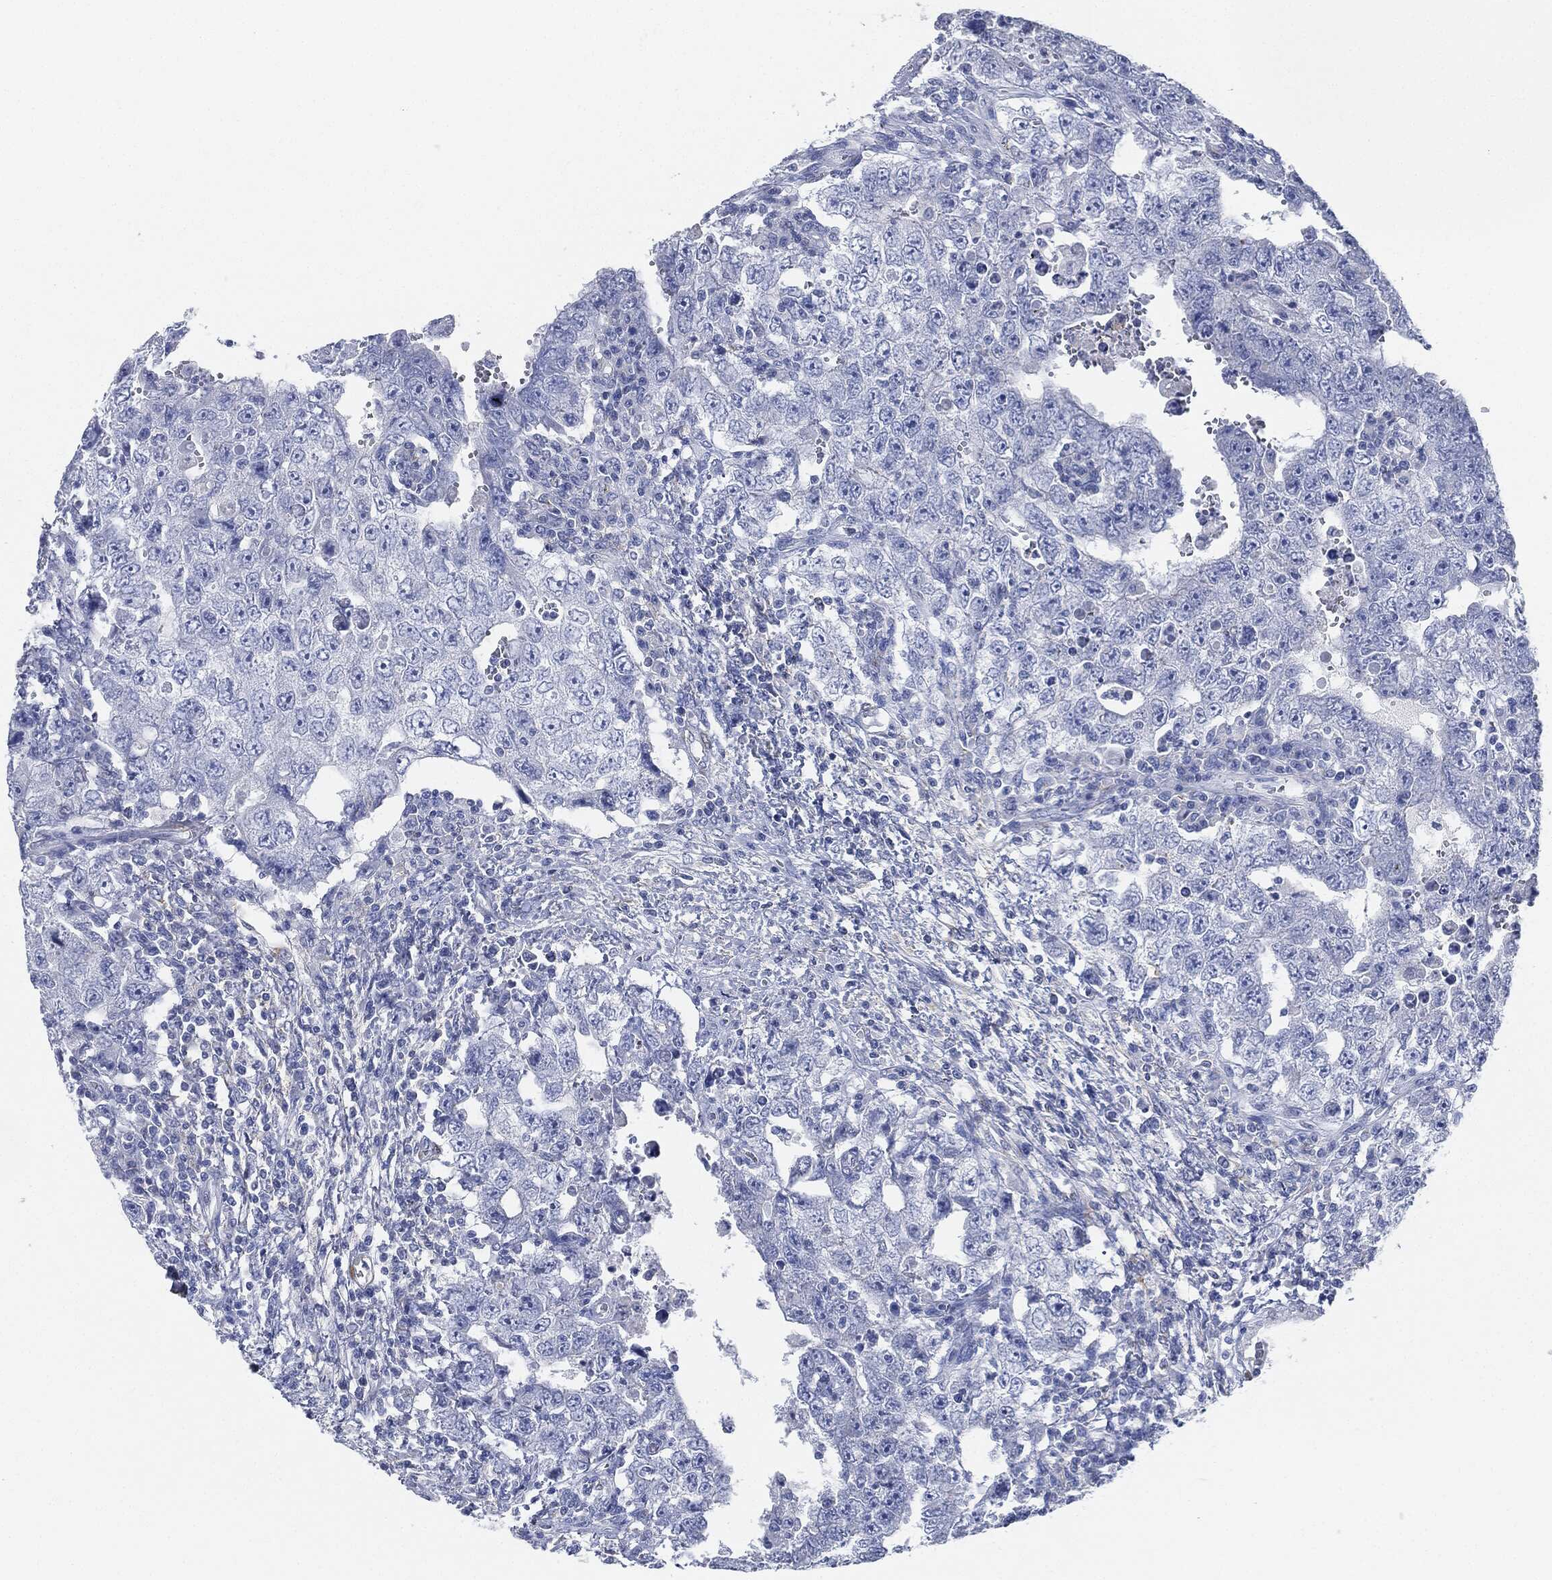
{"staining": {"intensity": "negative", "quantity": "none", "location": "none"}, "tissue": "testis cancer", "cell_type": "Tumor cells", "image_type": "cancer", "snomed": [{"axis": "morphology", "description": "Carcinoma, Embryonal, NOS"}, {"axis": "topography", "description": "Testis"}], "caption": "A high-resolution photomicrograph shows immunohistochemistry (IHC) staining of testis embryonal carcinoma, which displays no significant positivity in tumor cells.", "gene": "TAGLN", "patient": {"sex": "male", "age": 26}}